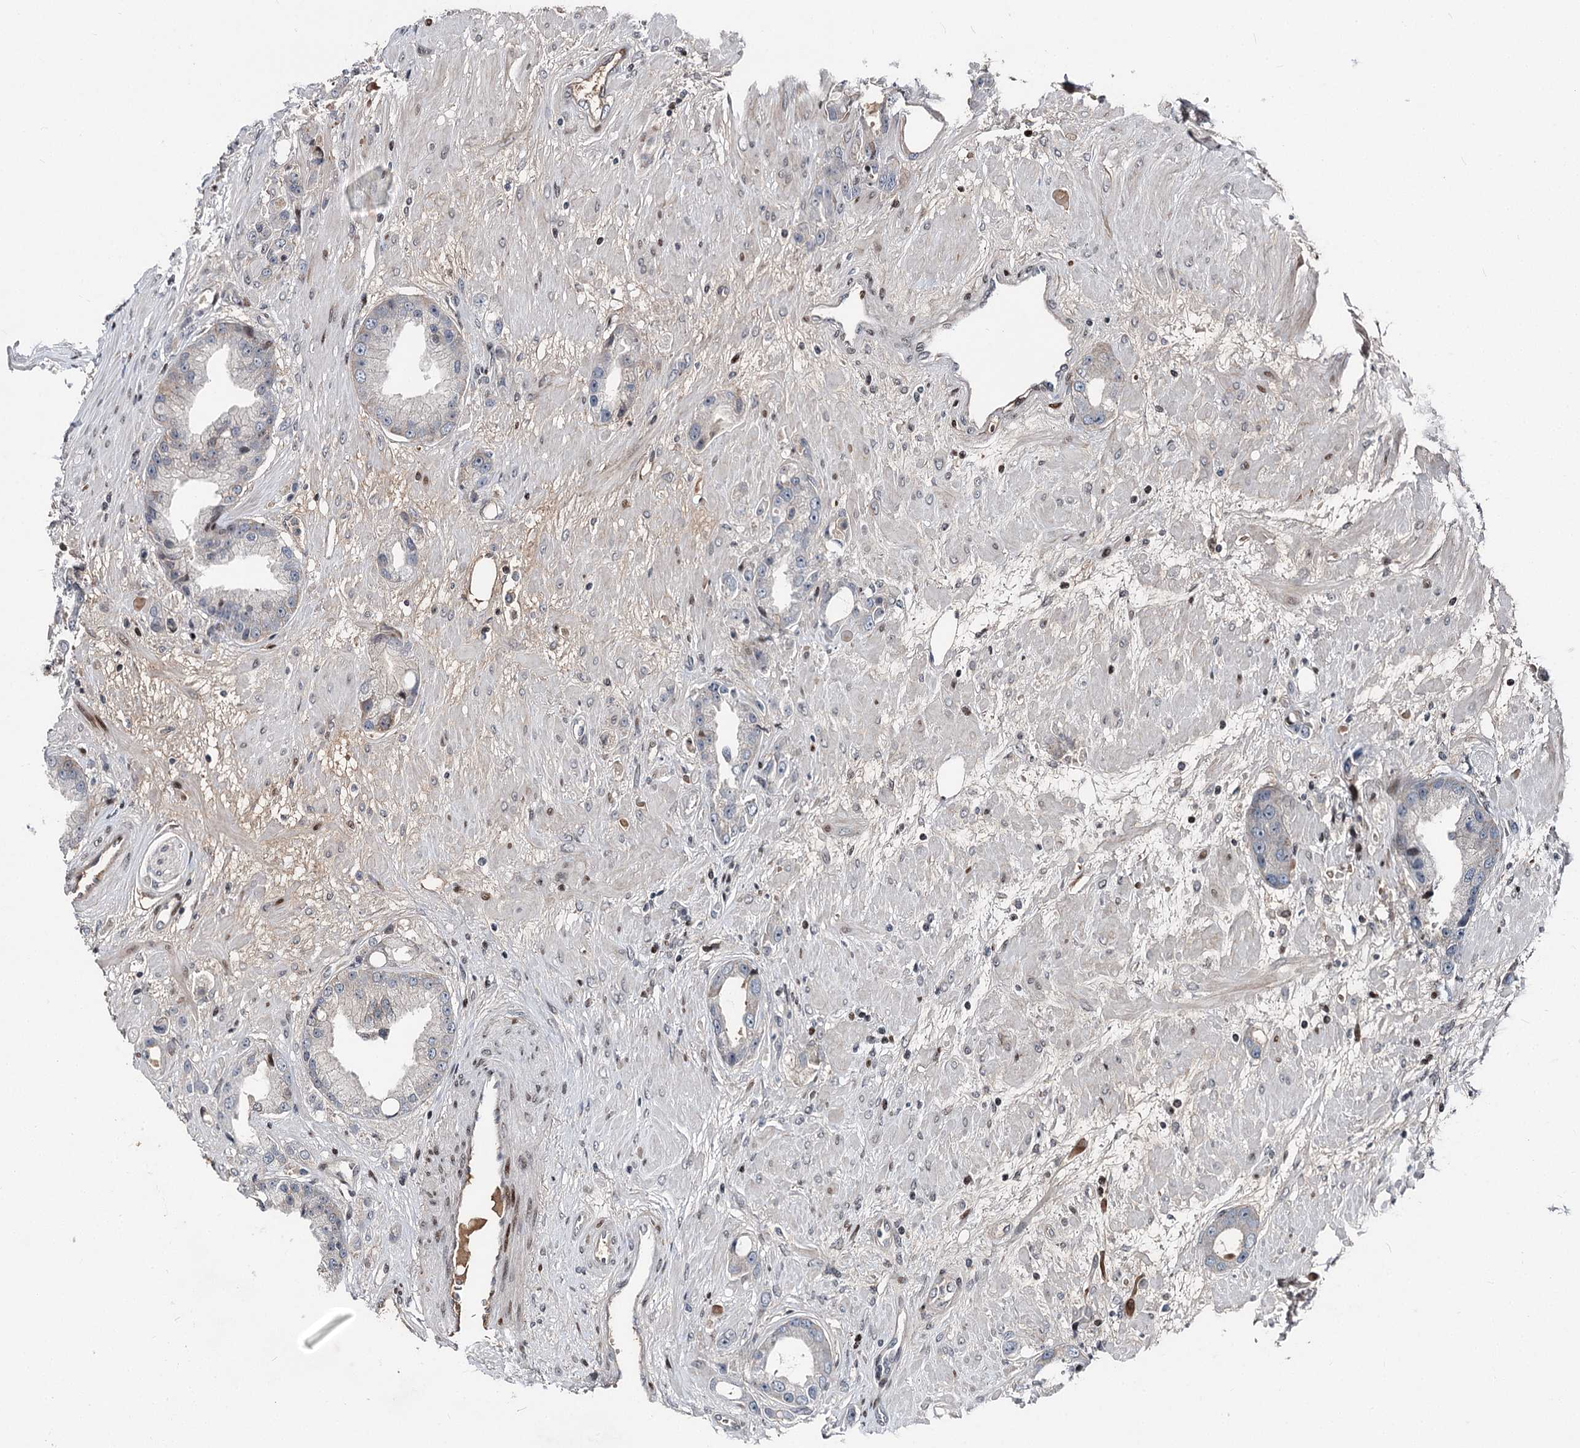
{"staining": {"intensity": "negative", "quantity": "none", "location": "none"}, "tissue": "prostate cancer", "cell_type": "Tumor cells", "image_type": "cancer", "snomed": [{"axis": "morphology", "description": "Adenocarcinoma, Low grade"}, {"axis": "topography", "description": "Prostate"}], "caption": "Immunohistochemistry (IHC) of human low-grade adenocarcinoma (prostate) demonstrates no expression in tumor cells.", "gene": "ITFG2", "patient": {"sex": "male", "age": 67}}